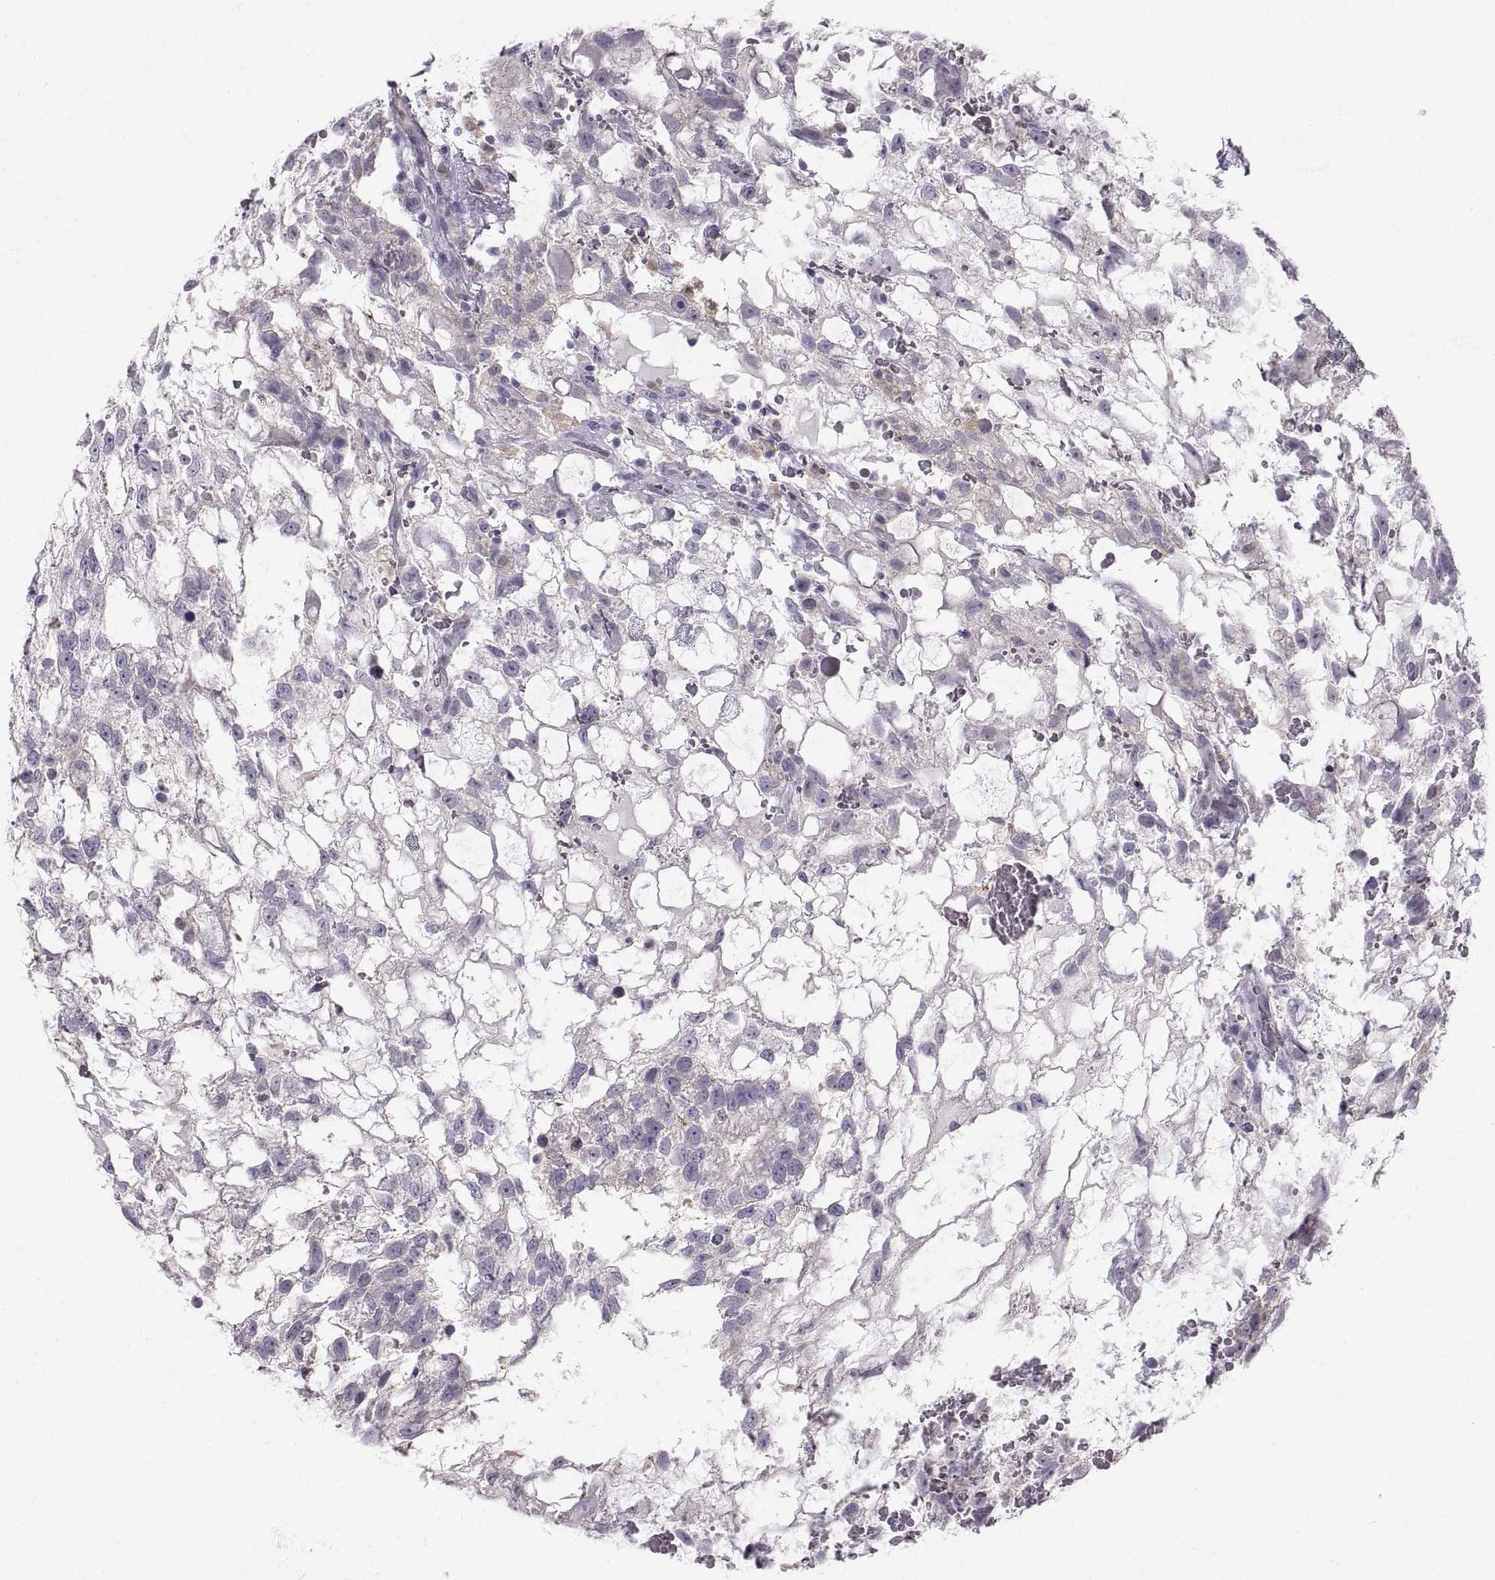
{"staining": {"intensity": "negative", "quantity": "none", "location": "none"}, "tissue": "testis cancer", "cell_type": "Tumor cells", "image_type": "cancer", "snomed": [{"axis": "morphology", "description": "Normal tissue, NOS"}, {"axis": "morphology", "description": "Carcinoma, Embryonal, NOS"}, {"axis": "topography", "description": "Testis"}, {"axis": "topography", "description": "Epididymis"}], "caption": "Embryonal carcinoma (testis) was stained to show a protein in brown. There is no significant positivity in tumor cells.", "gene": "ZNF185", "patient": {"sex": "male", "age": 32}}